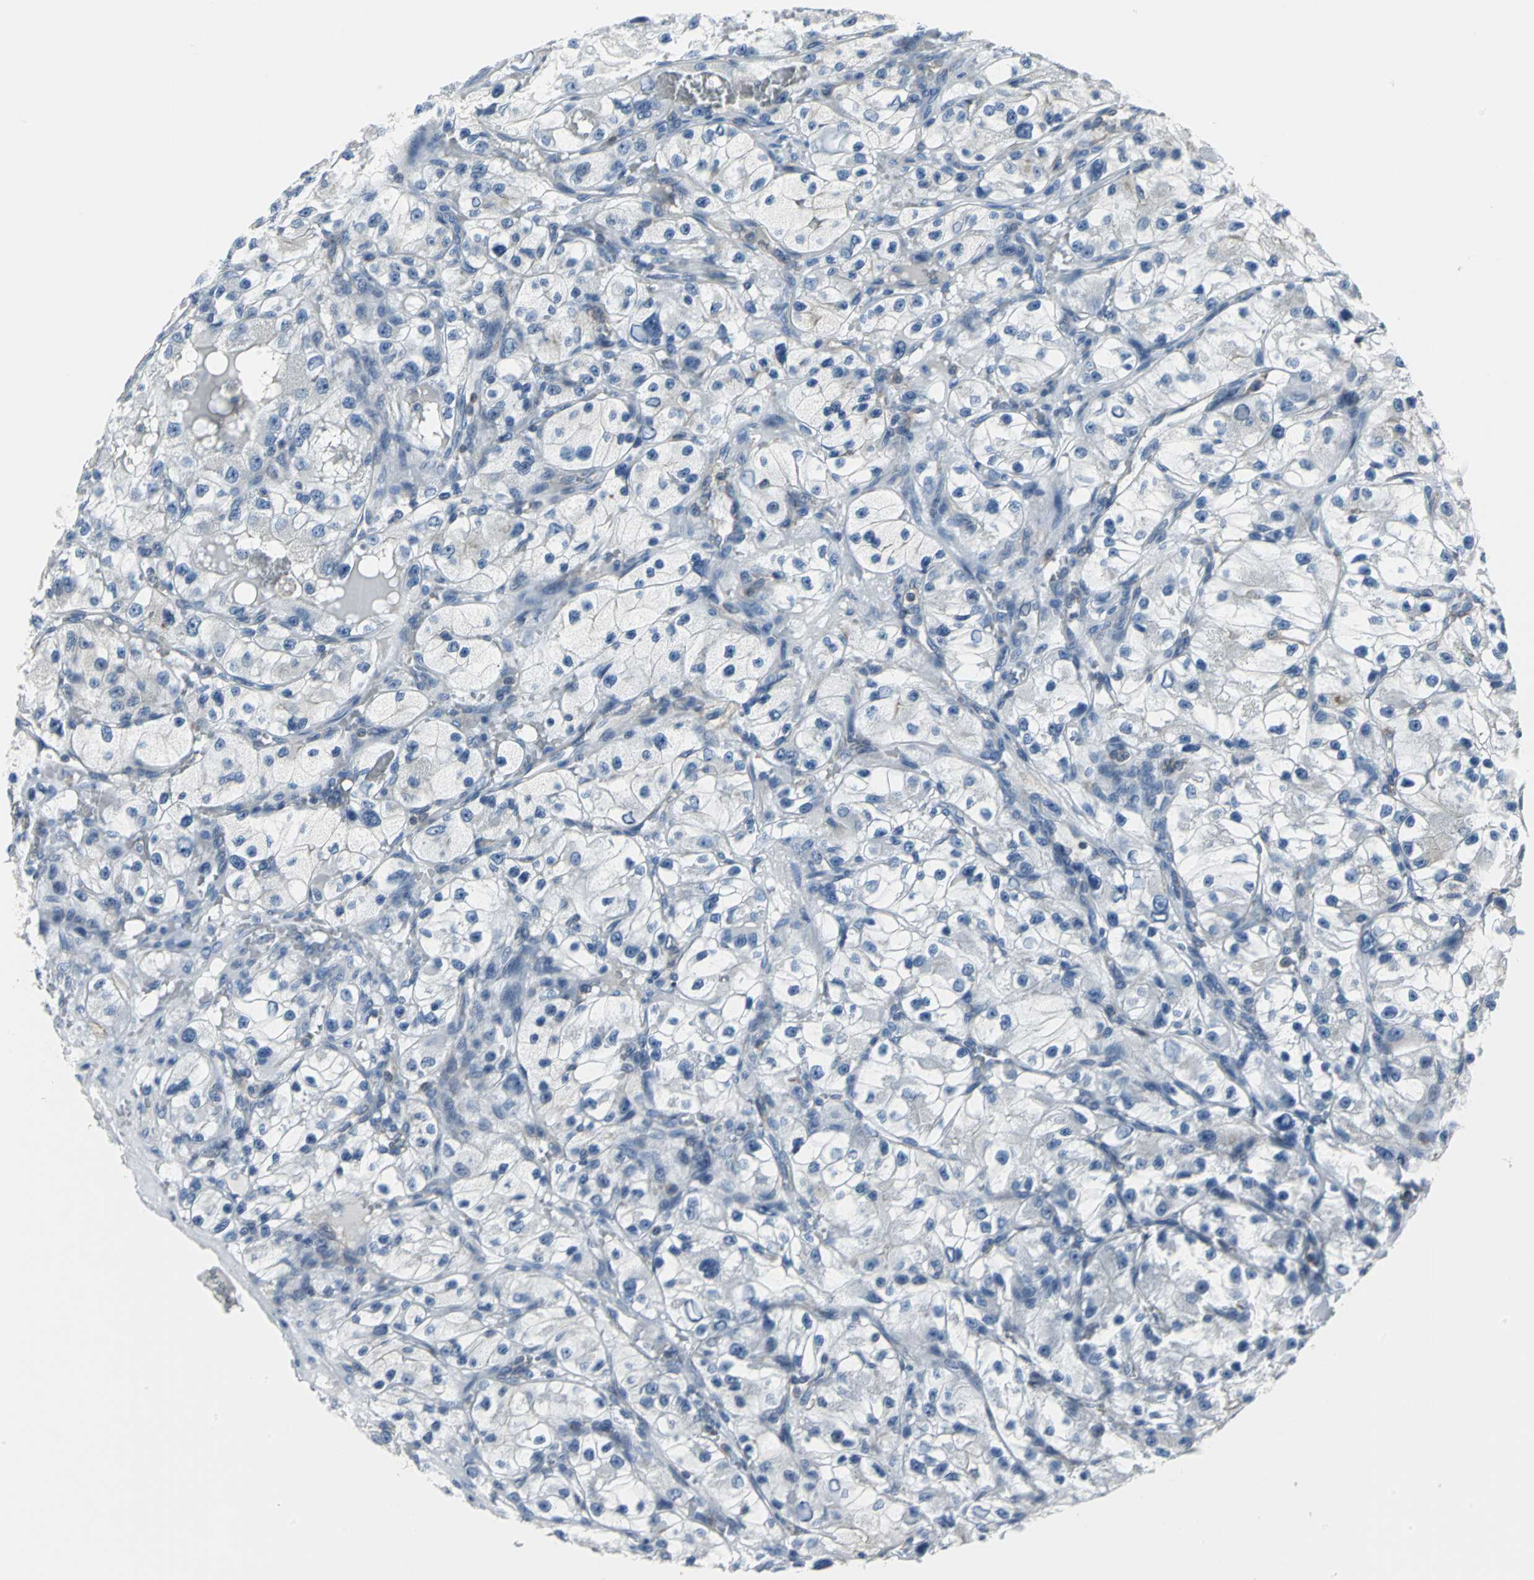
{"staining": {"intensity": "negative", "quantity": "none", "location": "none"}, "tissue": "renal cancer", "cell_type": "Tumor cells", "image_type": "cancer", "snomed": [{"axis": "morphology", "description": "Adenocarcinoma, NOS"}, {"axis": "topography", "description": "Kidney"}], "caption": "Renal cancer (adenocarcinoma) stained for a protein using IHC reveals no expression tumor cells.", "gene": "IQGAP2", "patient": {"sex": "female", "age": 57}}